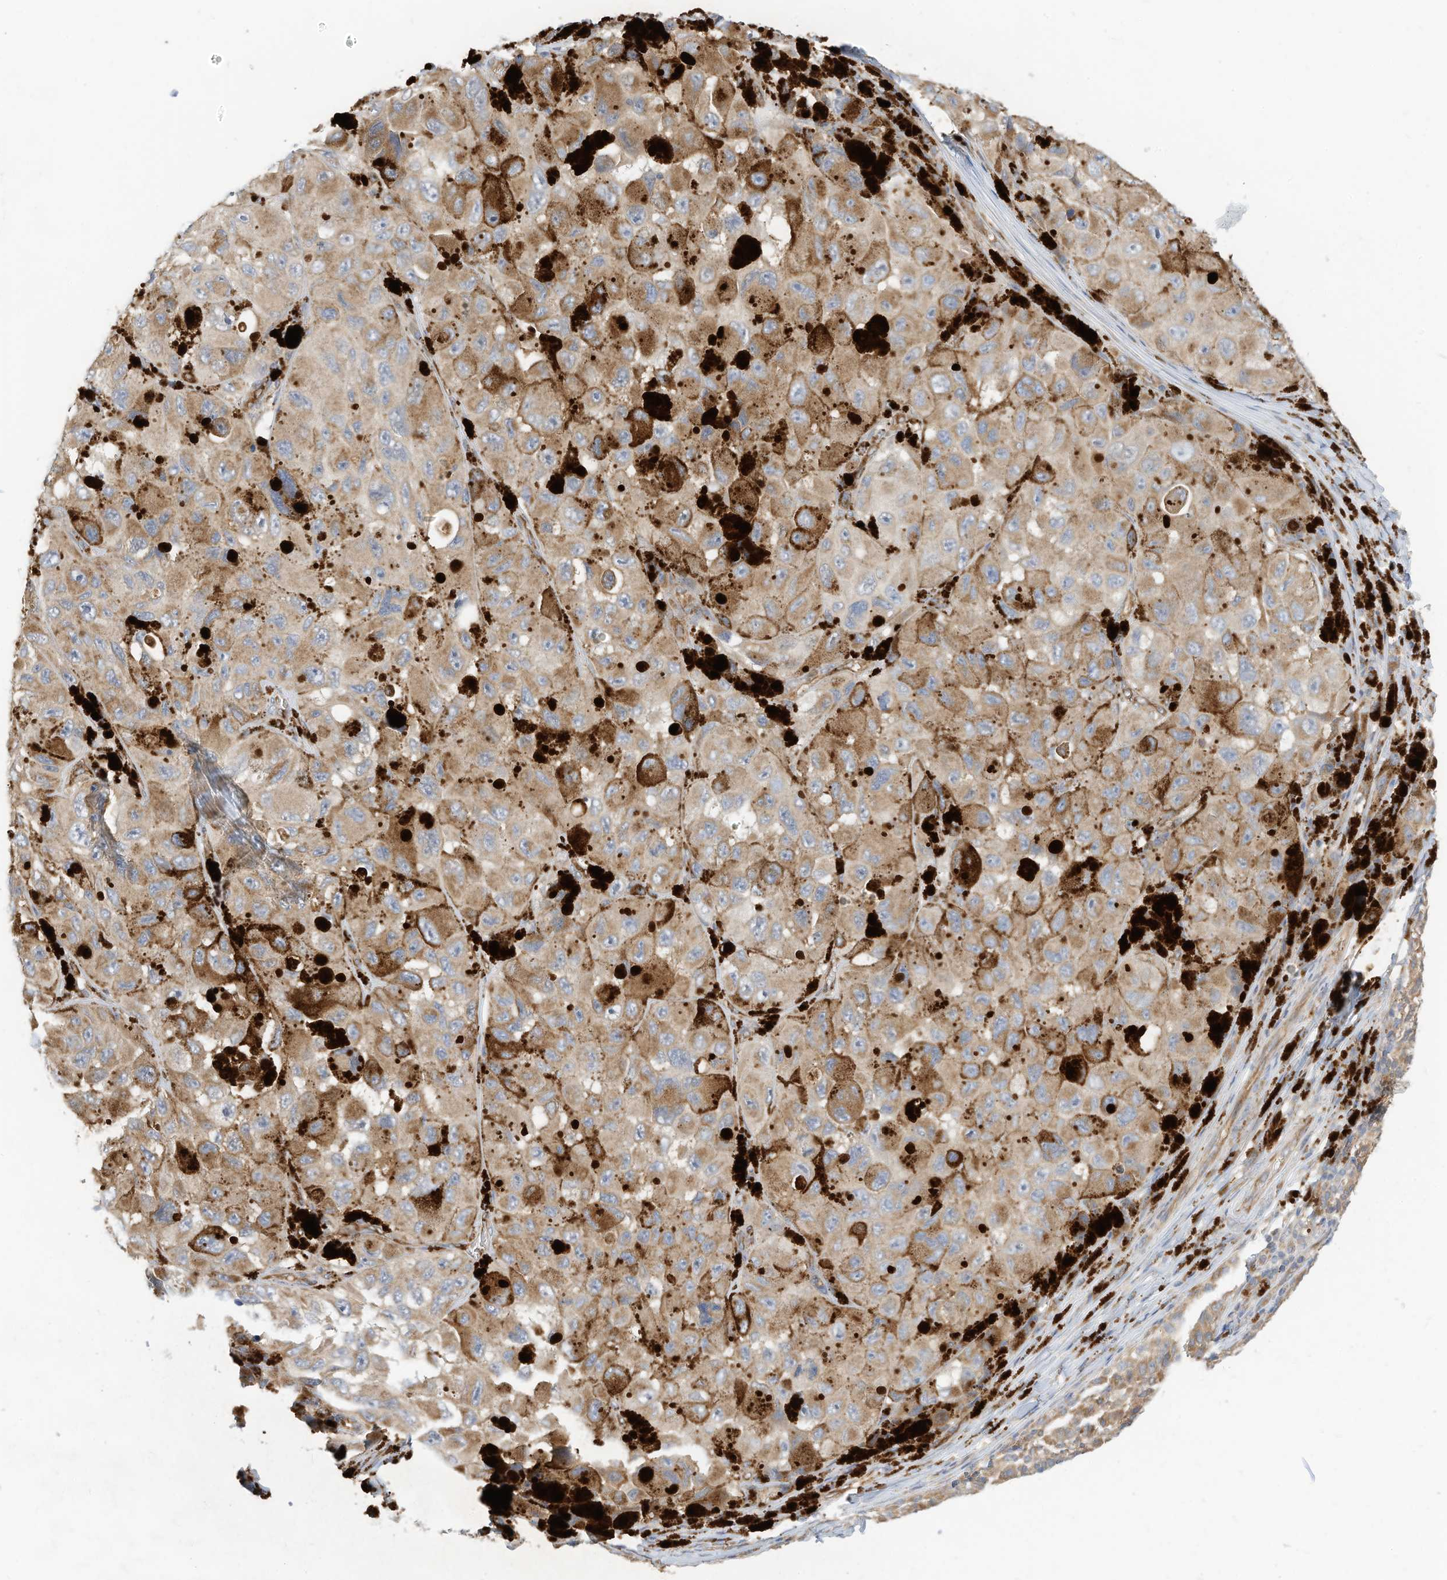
{"staining": {"intensity": "moderate", "quantity": "25%-75%", "location": "cytoplasmic/membranous"}, "tissue": "melanoma", "cell_type": "Tumor cells", "image_type": "cancer", "snomed": [{"axis": "morphology", "description": "Malignant melanoma, NOS"}, {"axis": "topography", "description": "Skin"}], "caption": "This histopathology image reveals IHC staining of human malignant melanoma, with medium moderate cytoplasmic/membranous staining in about 25%-75% of tumor cells.", "gene": "METTL6", "patient": {"sex": "female", "age": 73}}